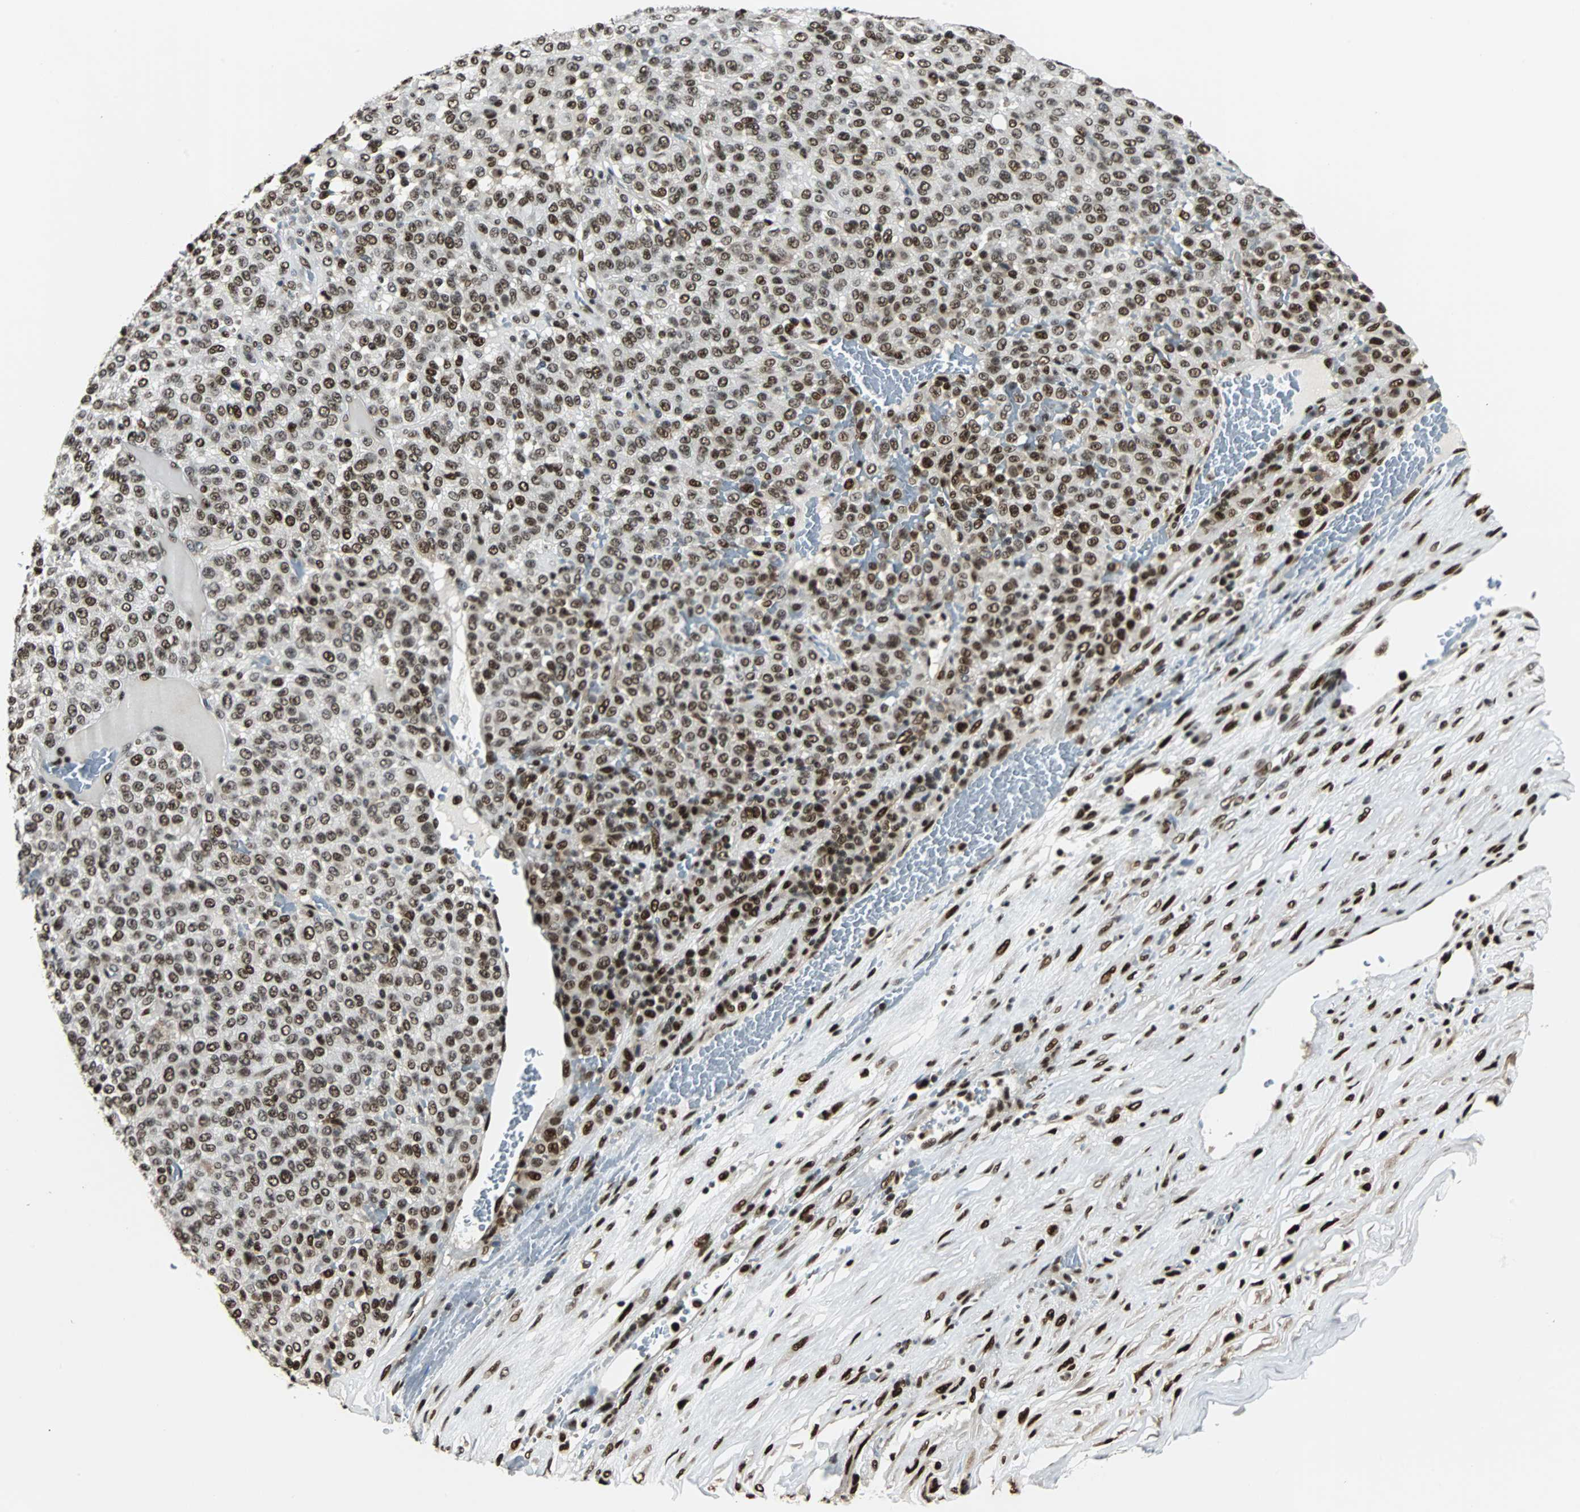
{"staining": {"intensity": "strong", "quantity": ">75%", "location": "nuclear"}, "tissue": "melanoma", "cell_type": "Tumor cells", "image_type": "cancer", "snomed": [{"axis": "morphology", "description": "Malignant melanoma, Metastatic site"}, {"axis": "topography", "description": "Pancreas"}], "caption": "Malignant melanoma (metastatic site) stained with a protein marker exhibits strong staining in tumor cells.", "gene": "XRCC4", "patient": {"sex": "female", "age": 30}}